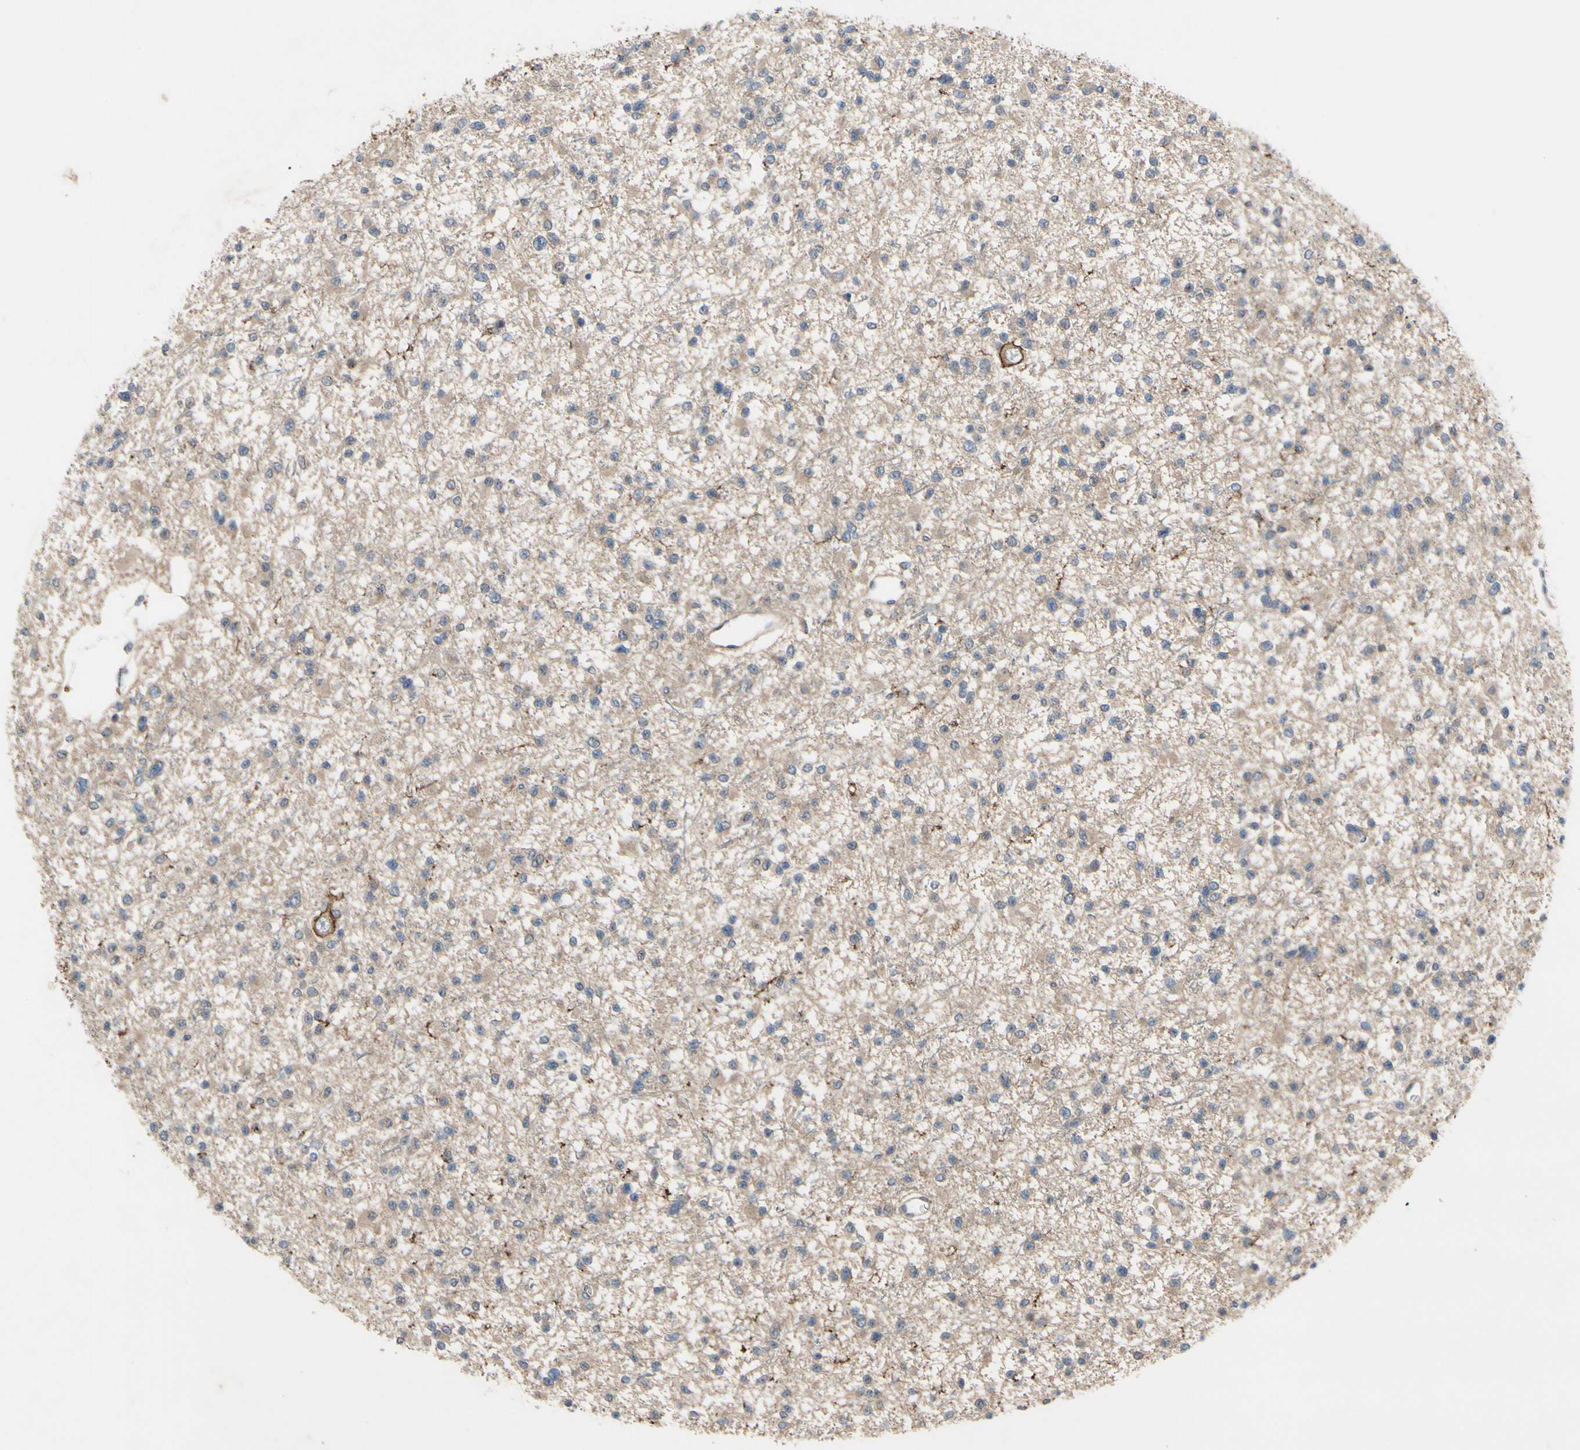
{"staining": {"intensity": "weak", "quantity": ">75%", "location": "cytoplasmic/membranous"}, "tissue": "glioma", "cell_type": "Tumor cells", "image_type": "cancer", "snomed": [{"axis": "morphology", "description": "Glioma, malignant, Low grade"}, {"axis": "topography", "description": "Brain"}], "caption": "Tumor cells display weak cytoplasmic/membranous positivity in approximately >75% of cells in glioma.", "gene": "ICAM5", "patient": {"sex": "female", "age": 22}}